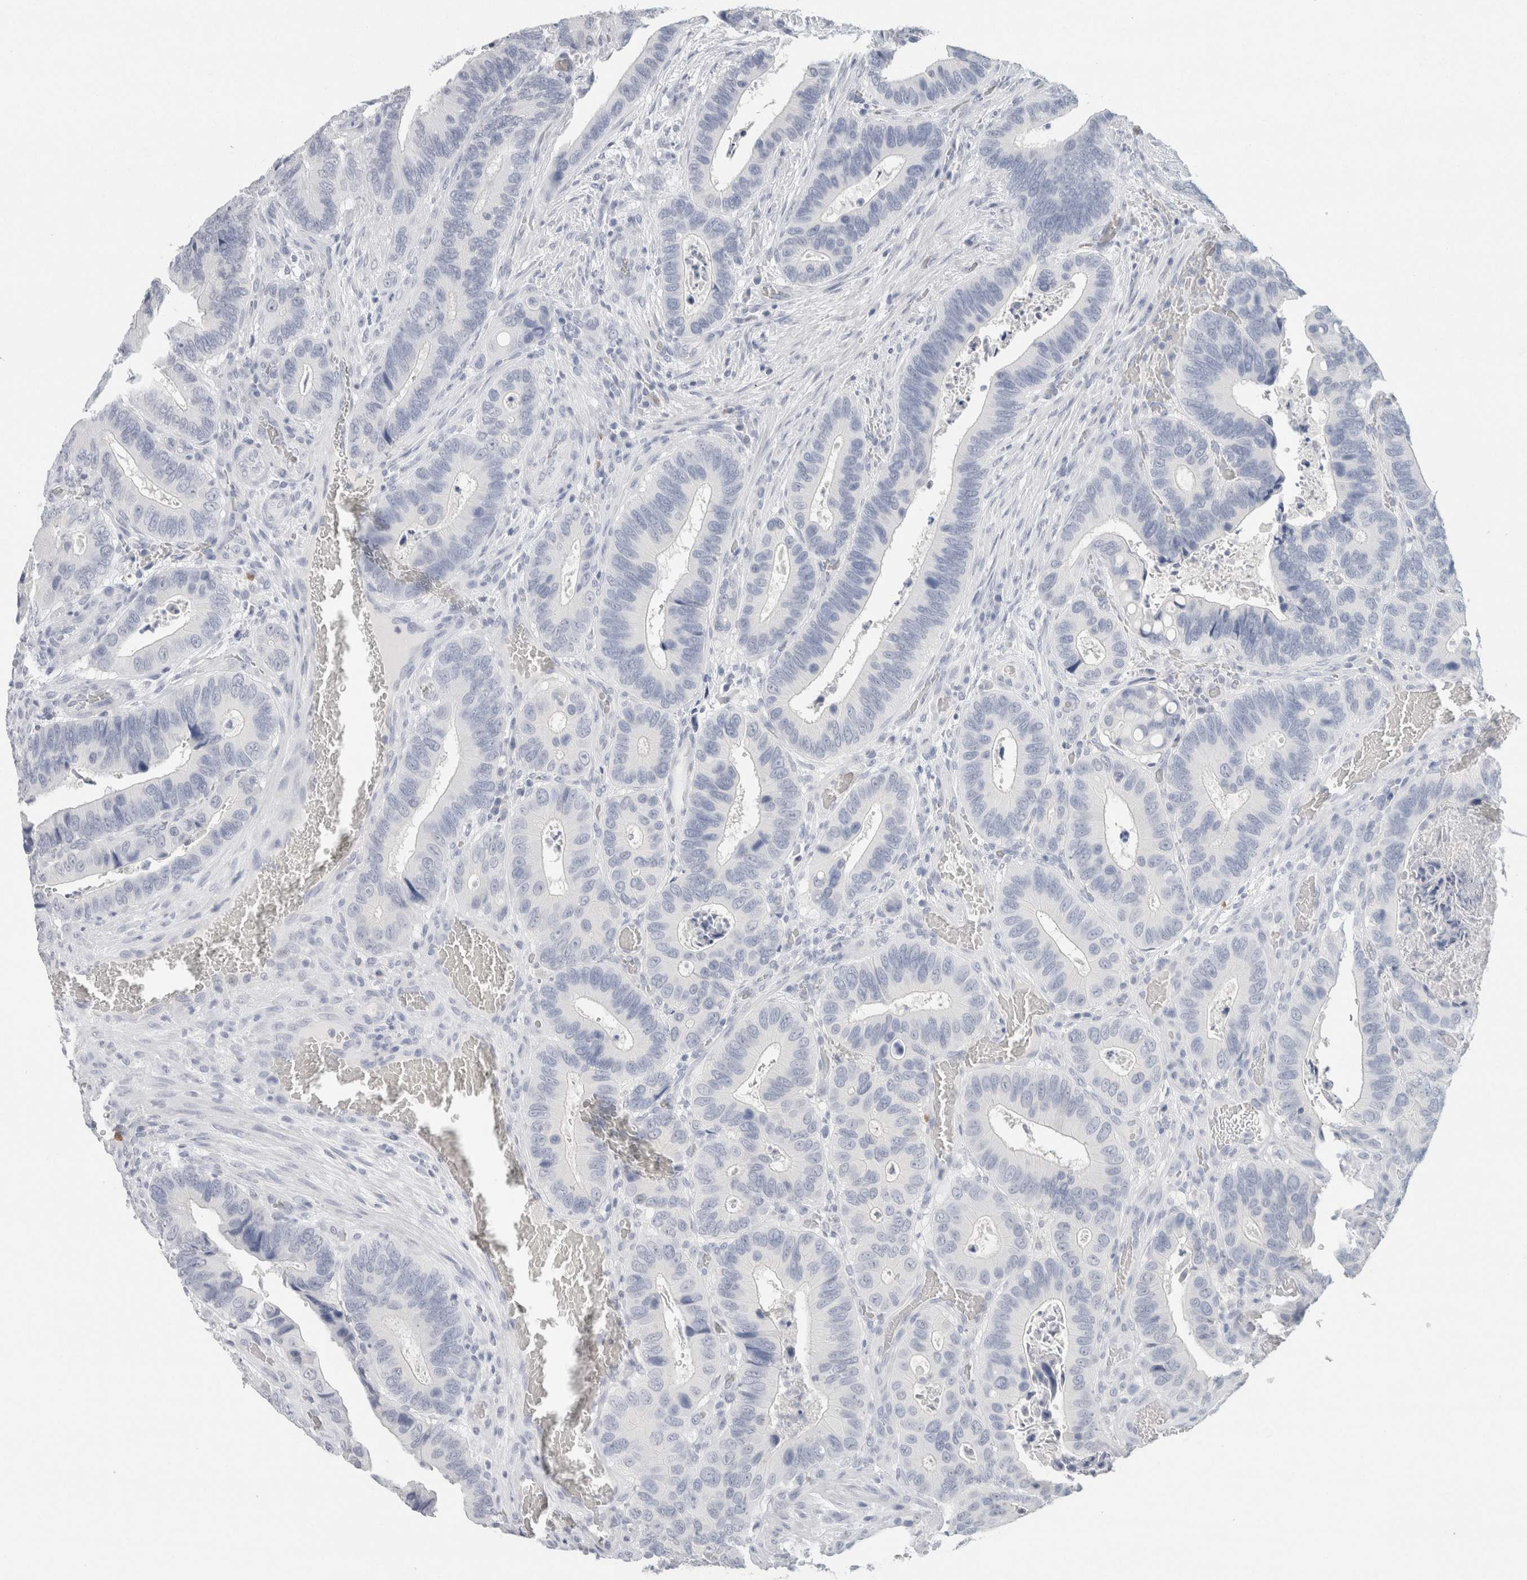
{"staining": {"intensity": "negative", "quantity": "none", "location": "none"}, "tissue": "colorectal cancer", "cell_type": "Tumor cells", "image_type": "cancer", "snomed": [{"axis": "morphology", "description": "Adenocarcinoma, NOS"}, {"axis": "topography", "description": "Colon"}], "caption": "Protein analysis of colorectal adenocarcinoma shows no significant expression in tumor cells.", "gene": "IL6", "patient": {"sex": "male", "age": 72}}